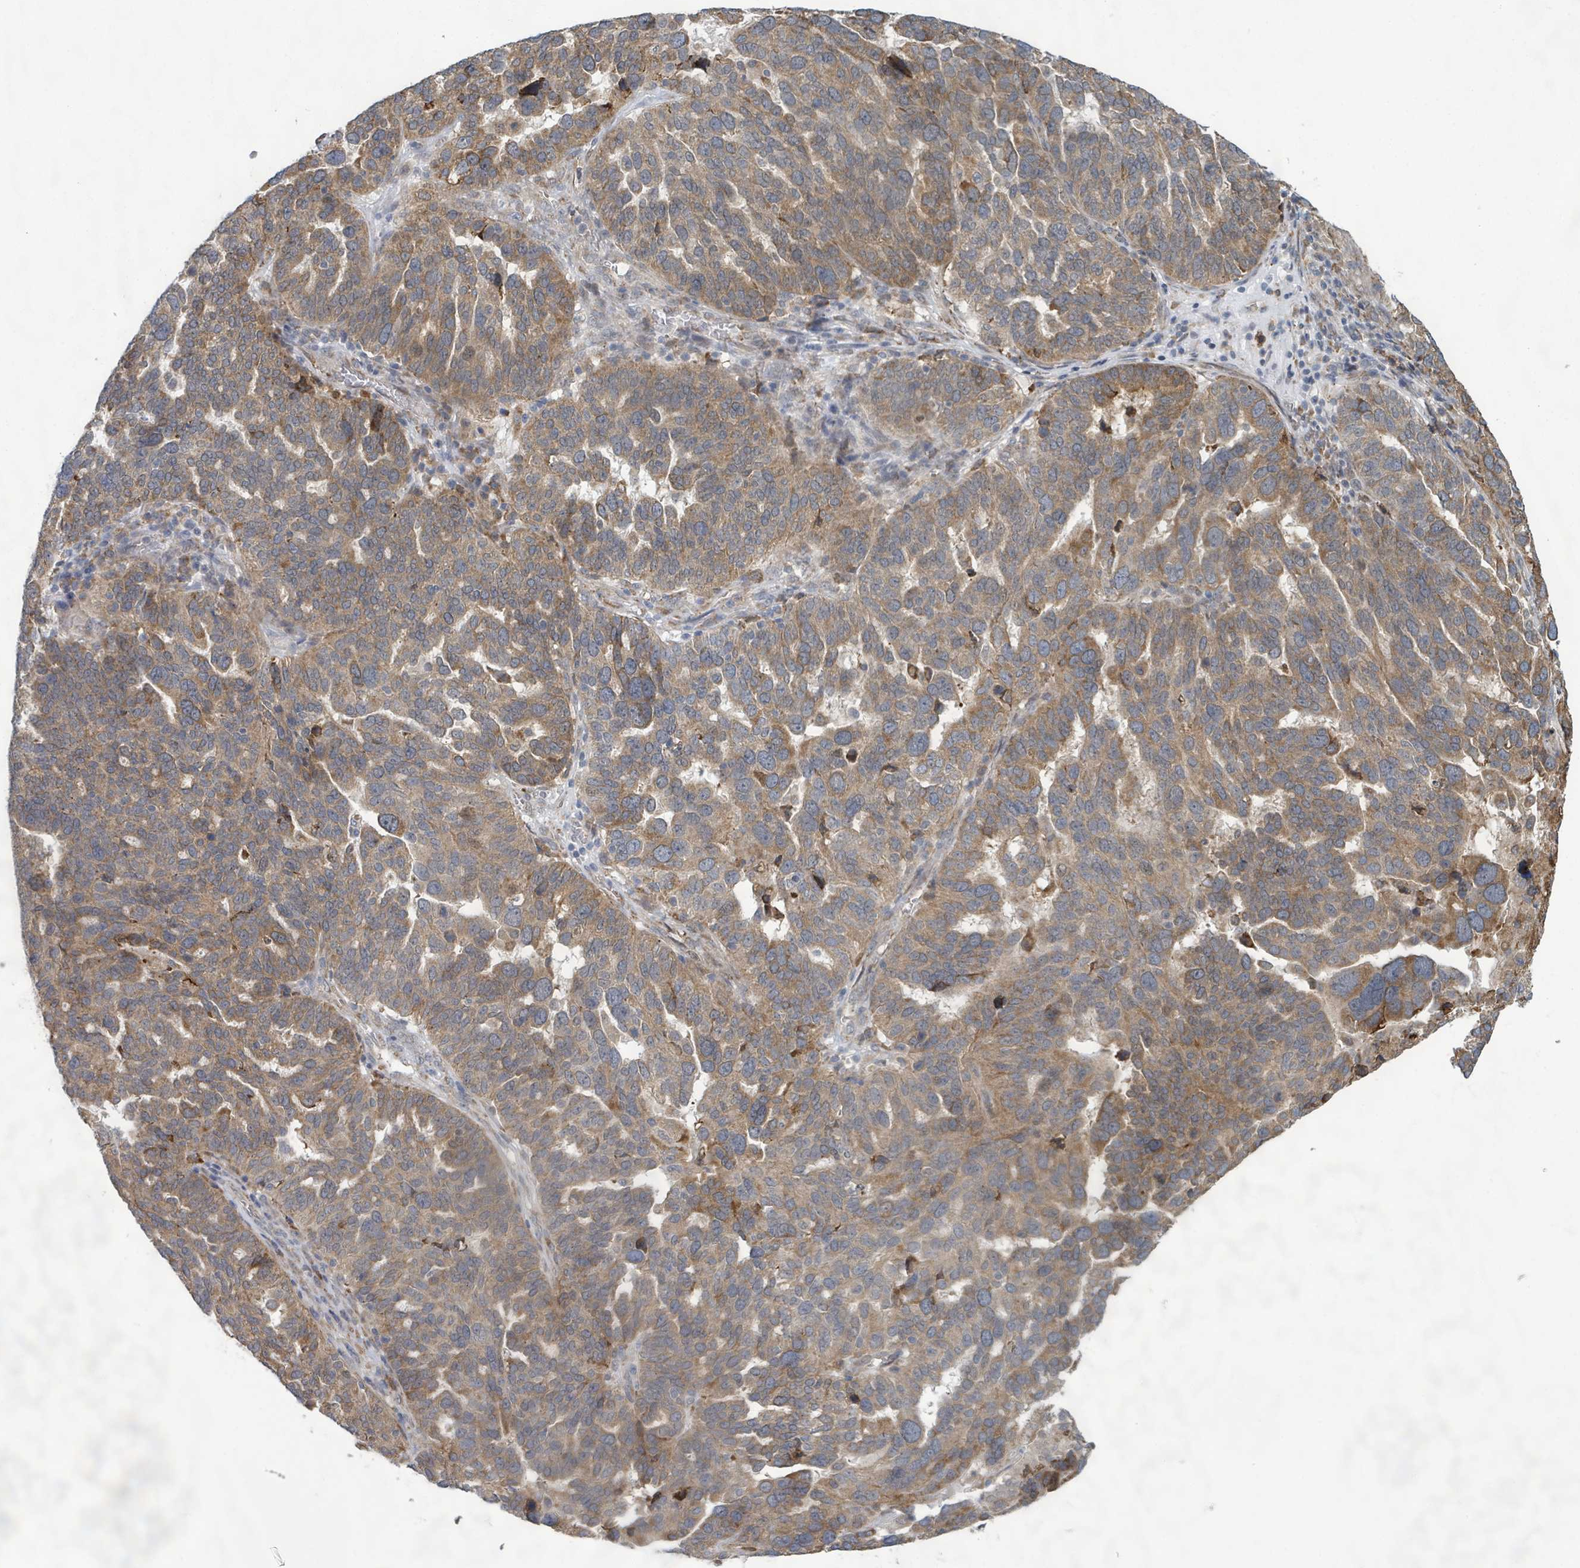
{"staining": {"intensity": "weak", "quantity": ">75%", "location": "cytoplasmic/membranous"}, "tissue": "ovarian cancer", "cell_type": "Tumor cells", "image_type": "cancer", "snomed": [{"axis": "morphology", "description": "Cystadenocarcinoma, serous, NOS"}, {"axis": "topography", "description": "Ovary"}], "caption": "A micrograph of human ovarian cancer stained for a protein displays weak cytoplasmic/membranous brown staining in tumor cells. The protein is stained brown, and the nuclei are stained in blue (DAB (3,3'-diaminobenzidine) IHC with brightfield microscopy, high magnification).", "gene": "SHROOM2", "patient": {"sex": "female", "age": 59}}